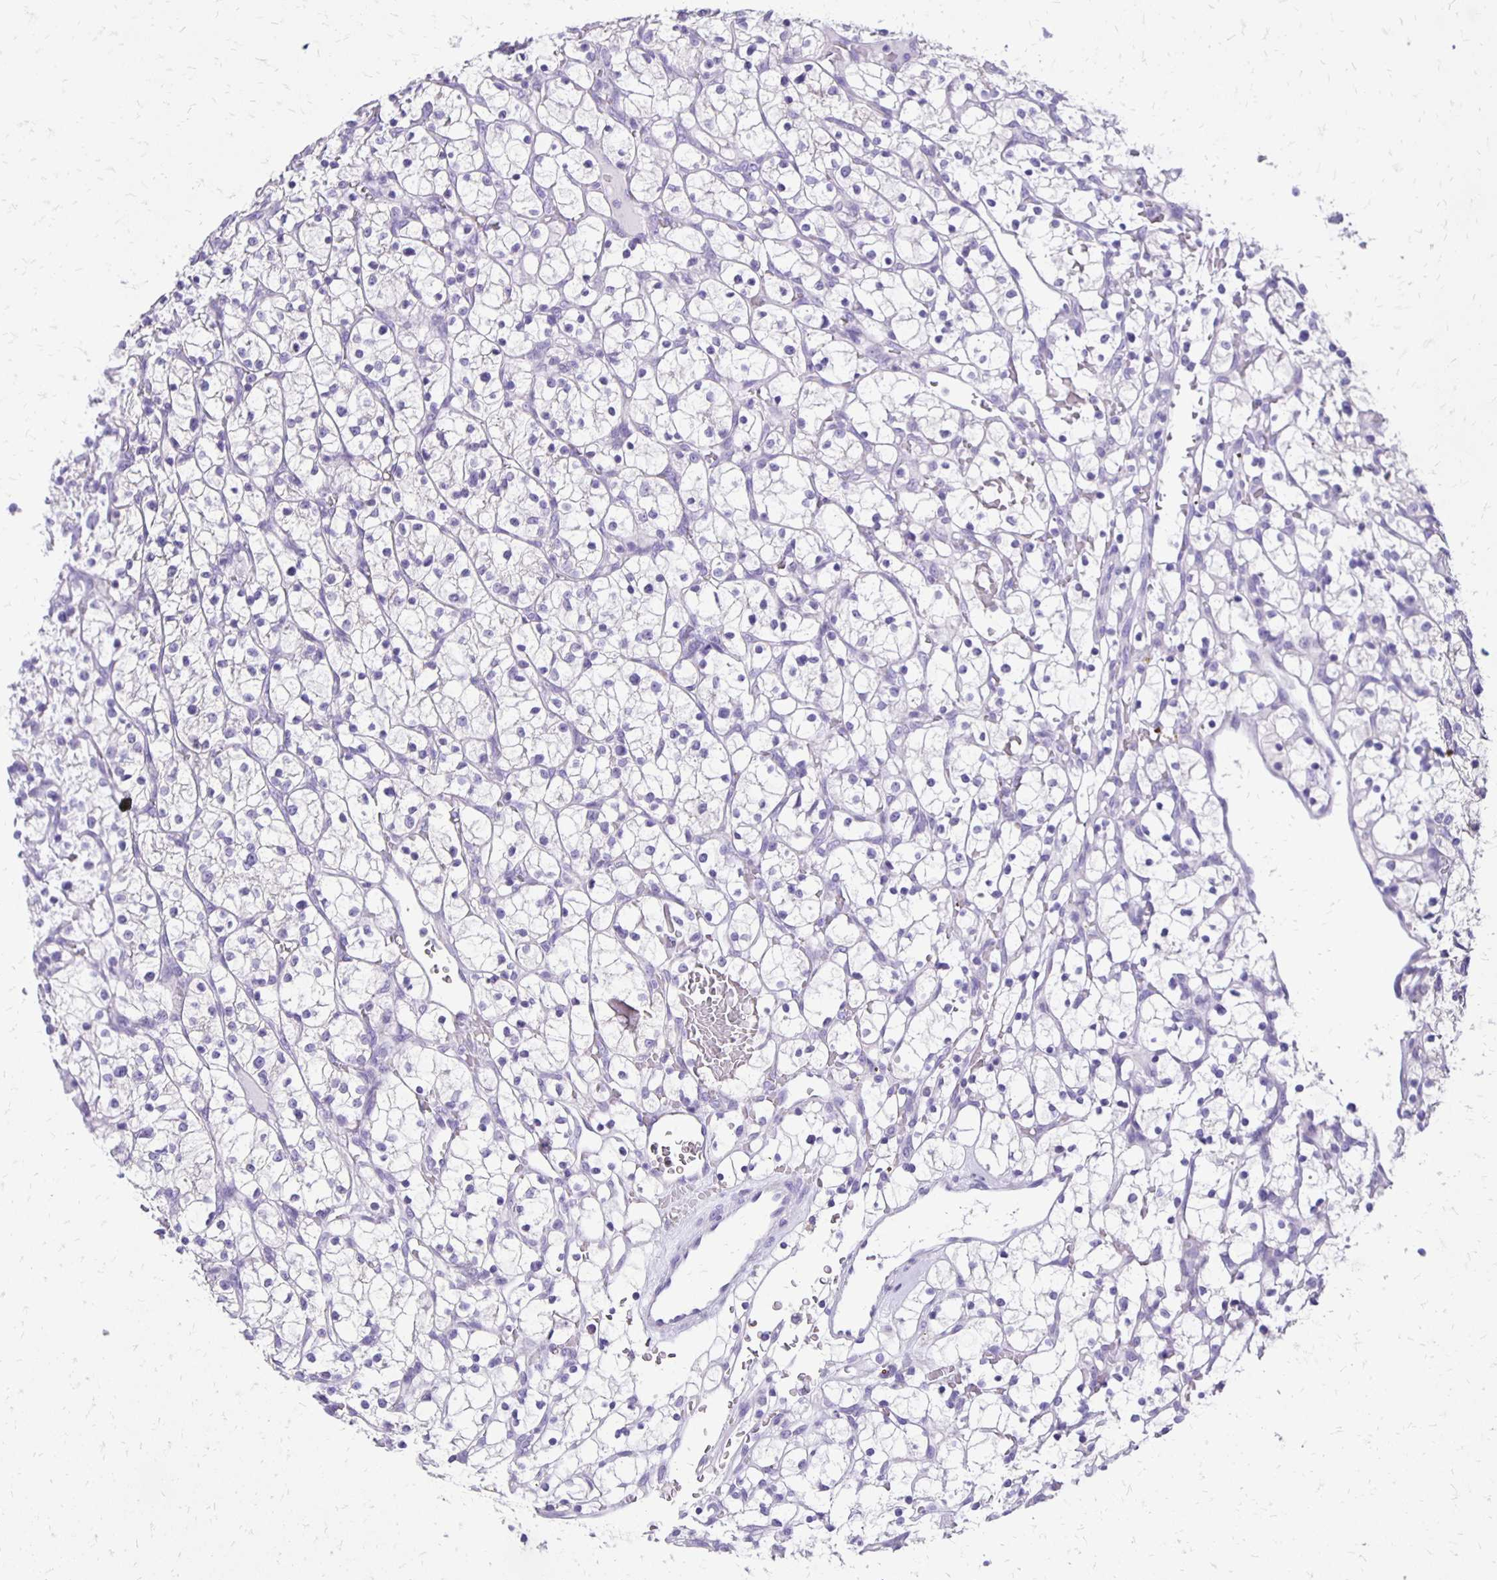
{"staining": {"intensity": "negative", "quantity": "none", "location": "none"}, "tissue": "renal cancer", "cell_type": "Tumor cells", "image_type": "cancer", "snomed": [{"axis": "morphology", "description": "Adenocarcinoma, NOS"}, {"axis": "topography", "description": "Kidney"}], "caption": "This micrograph is of adenocarcinoma (renal) stained with IHC to label a protein in brown with the nuclei are counter-stained blue. There is no positivity in tumor cells.", "gene": "ANKRD45", "patient": {"sex": "female", "age": 64}}